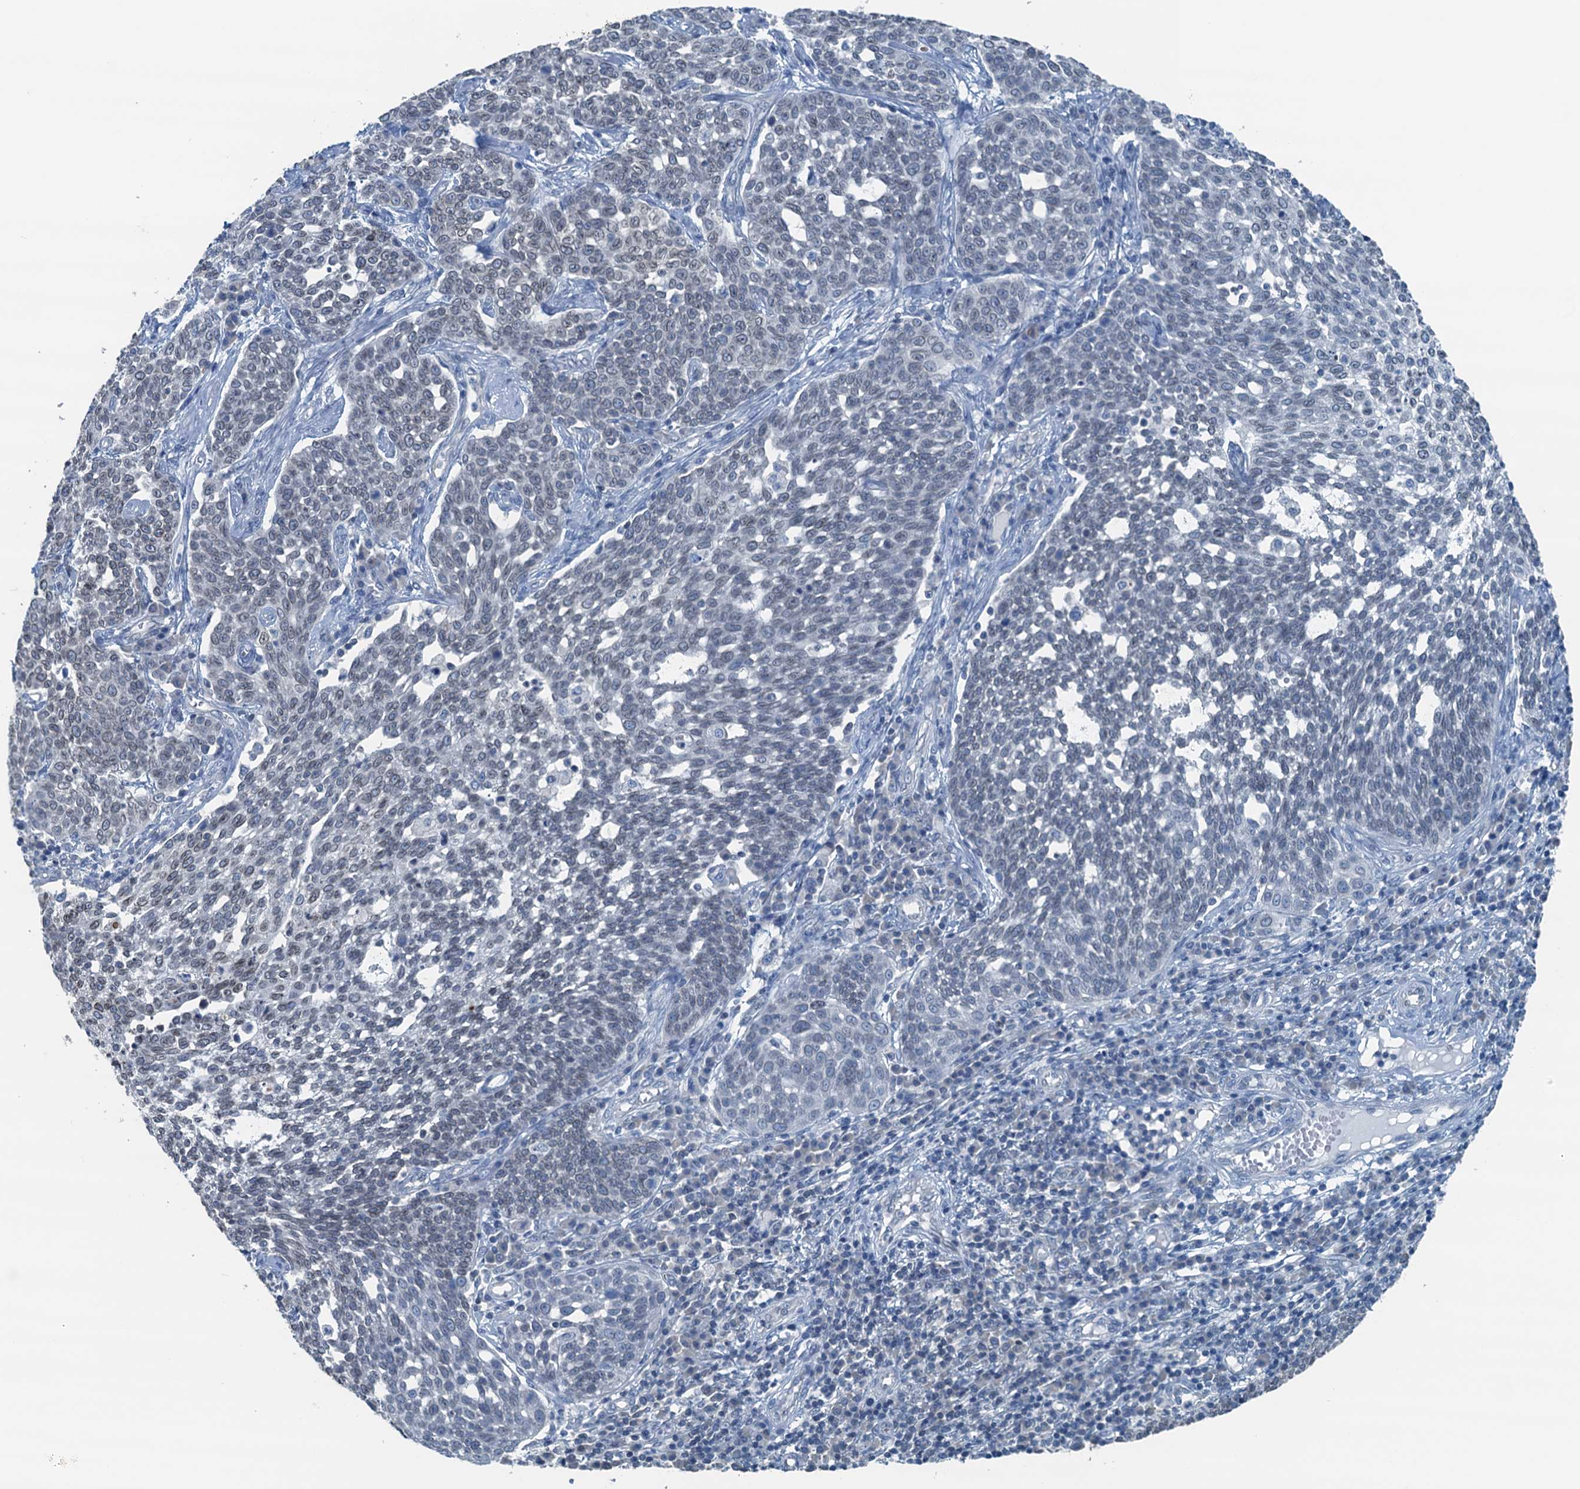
{"staining": {"intensity": "negative", "quantity": "none", "location": "none"}, "tissue": "cervical cancer", "cell_type": "Tumor cells", "image_type": "cancer", "snomed": [{"axis": "morphology", "description": "Squamous cell carcinoma, NOS"}, {"axis": "topography", "description": "Cervix"}], "caption": "Micrograph shows no significant protein expression in tumor cells of squamous cell carcinoma (cervical). (DAB (3,3'-diaminobenzidine) immunohistochemistry (IHC), high magnification).", "gene": "C11orf54", "patient": {"sex": "female", "age": 34}}